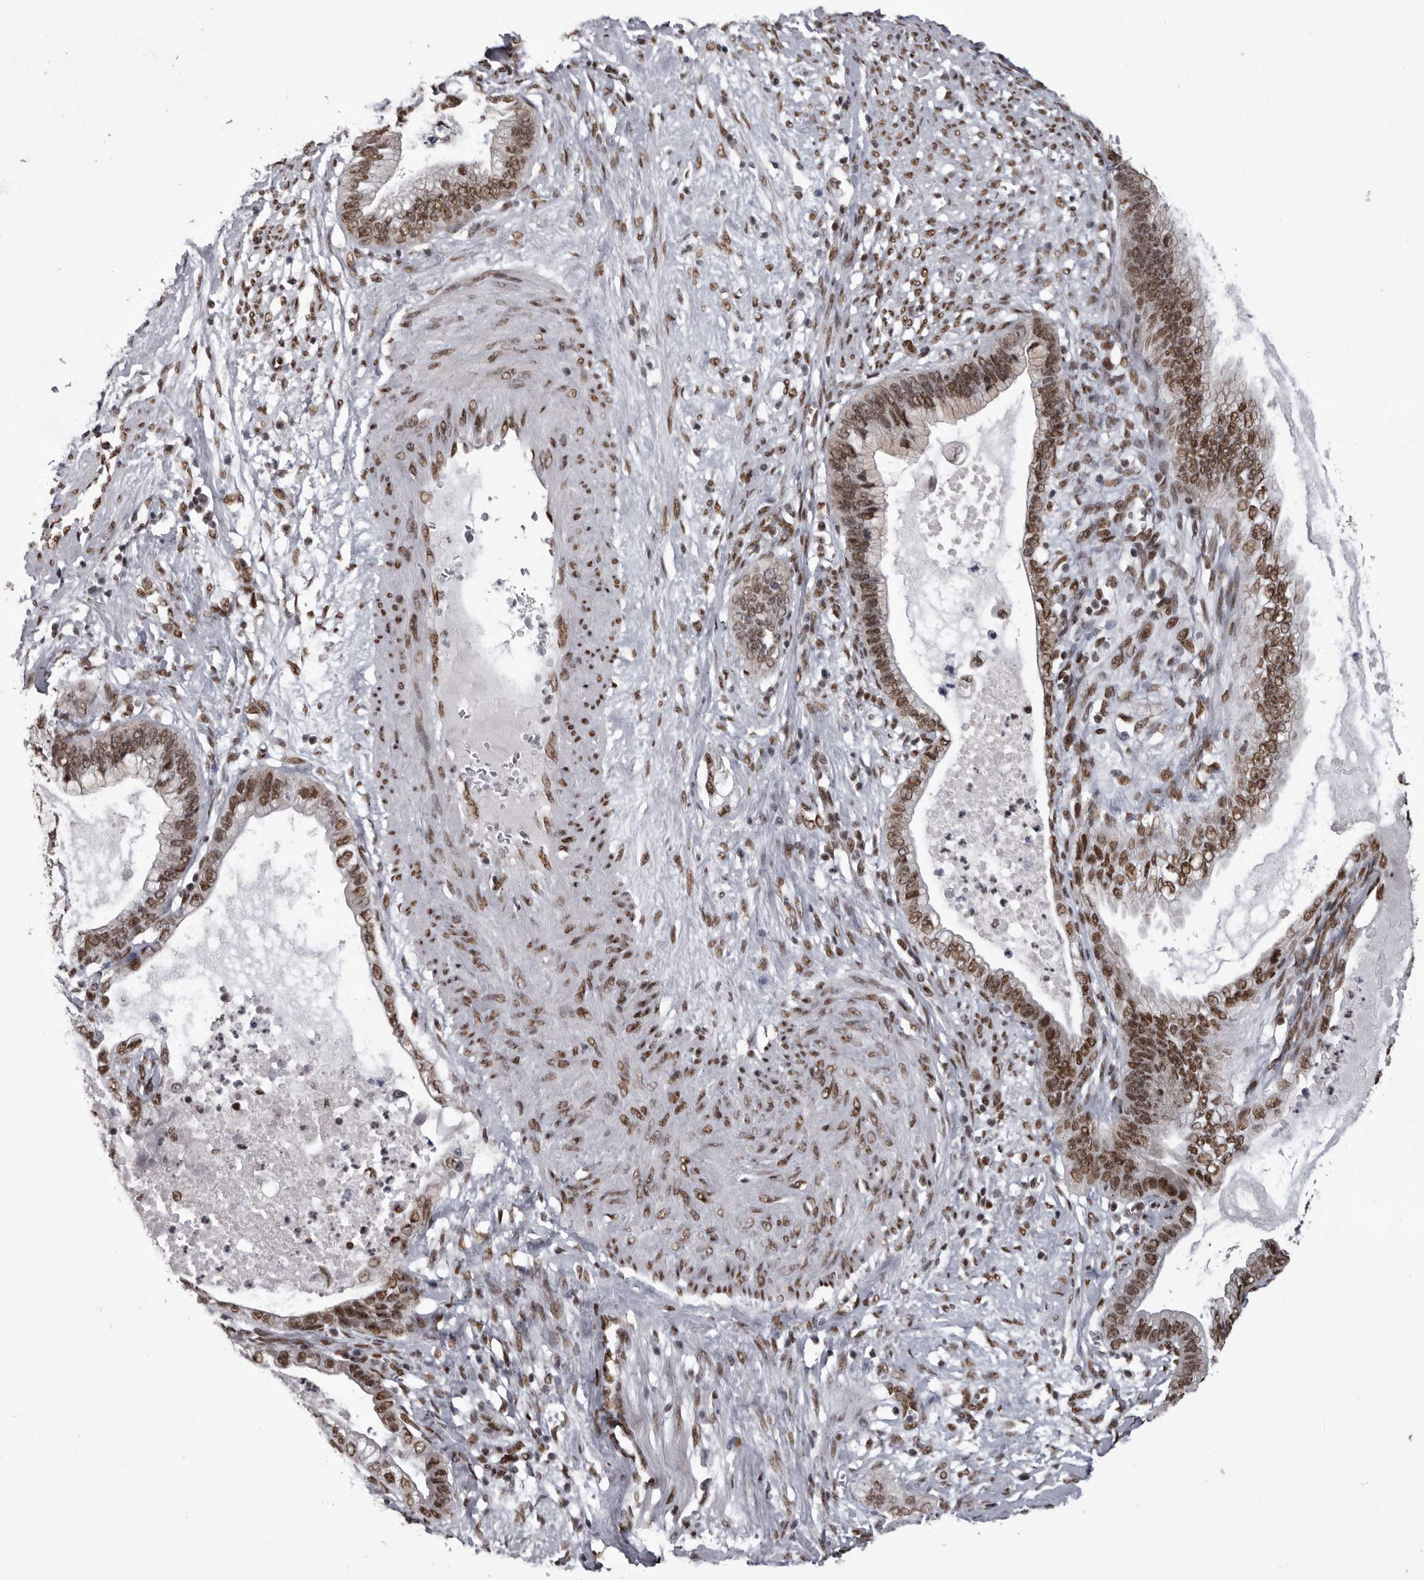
{"staining": {"intensity": "moderate", "quantity": ">75%", "location": "nuclear"}, "tissue": "cervical cancer", "cell_type": "Tumor cells", "image_type": "cancer", "snomed": [{"axis": "morphology", "description": "Adenocarcinoma, NOS"}, {"axis": "topography", "description": "Cervix"}], "caption": "Cervical cancer stained with a protein marker displays moderate staining in tumor cells.", "gene": "NUMA1", "patient": {"sex": "female", "age": 44}}